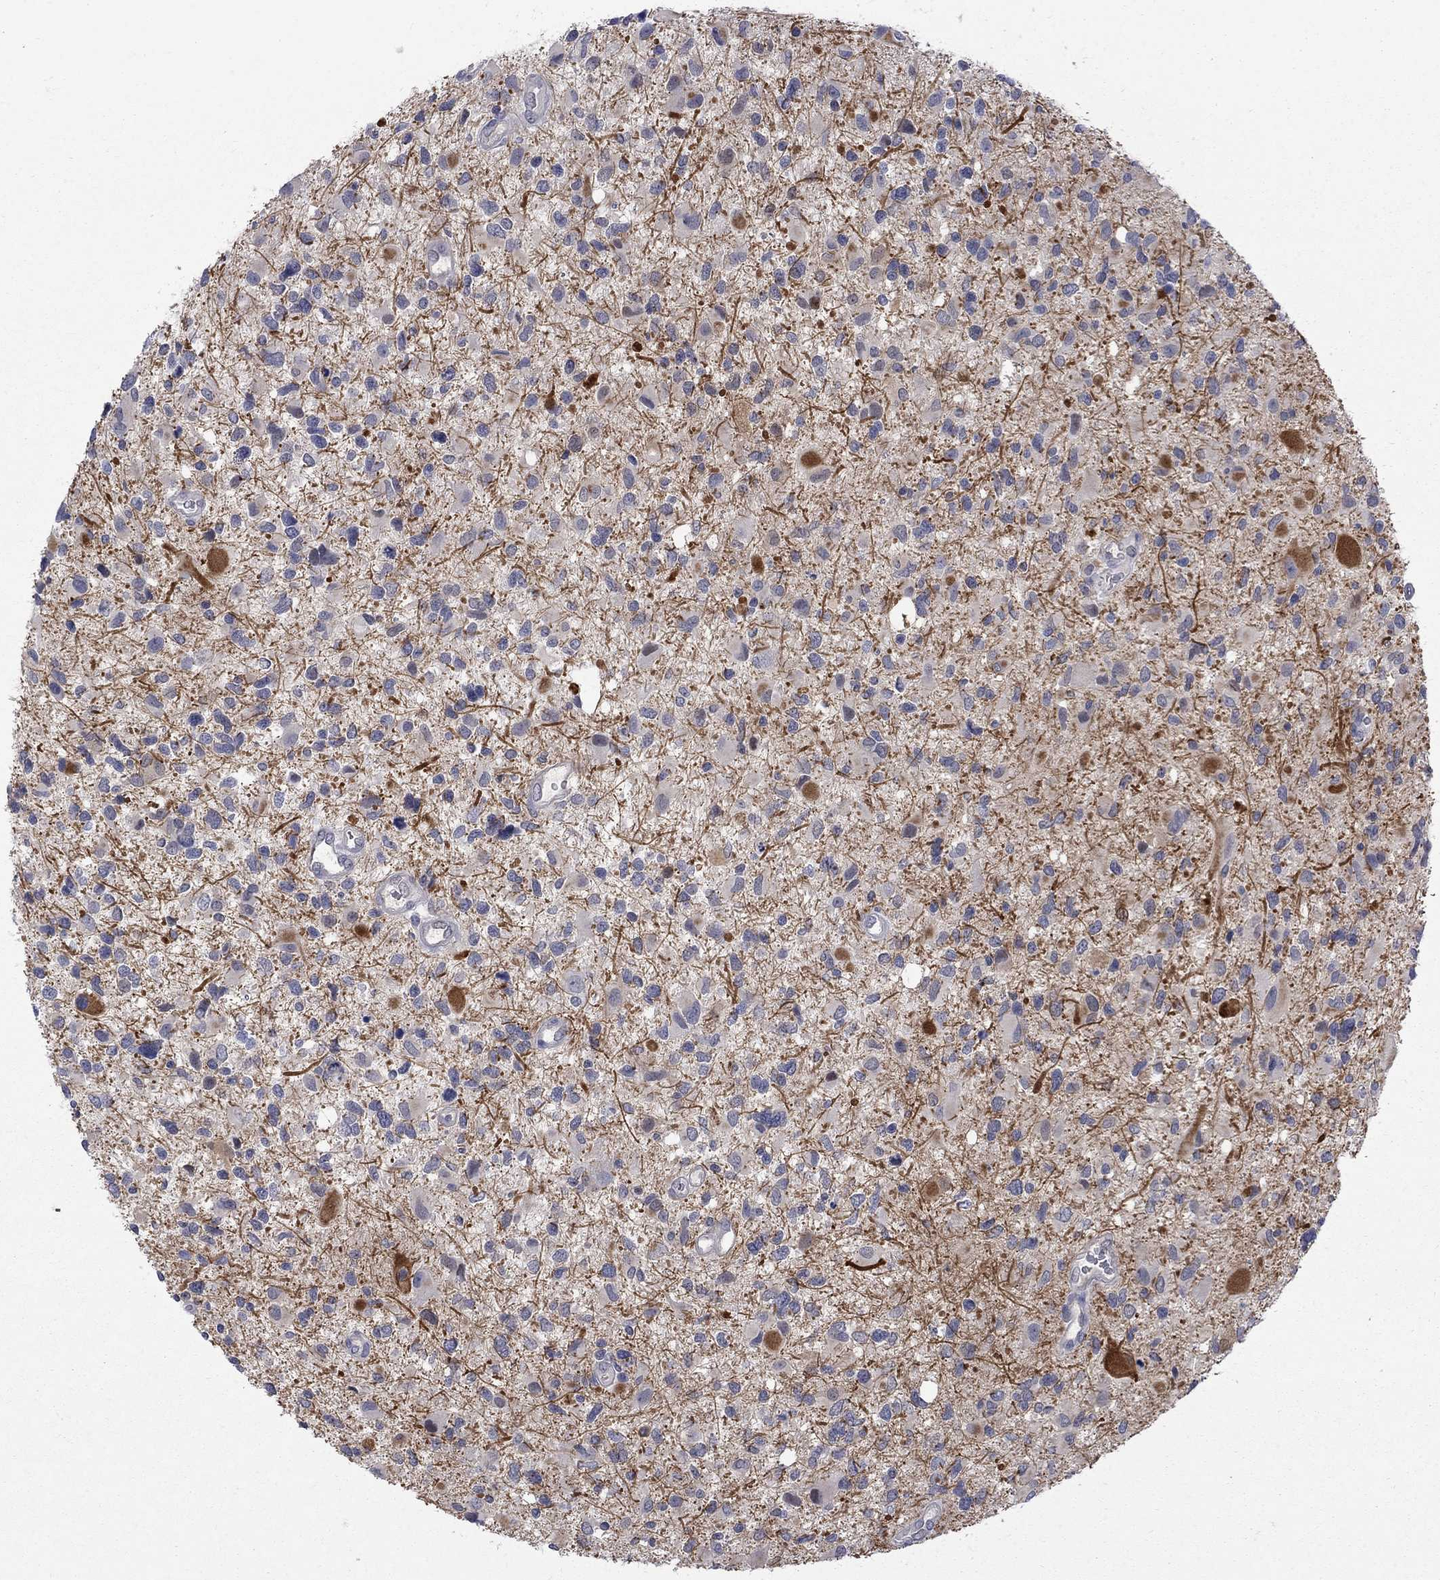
{"staining": {"intensity": "strong", "quantity": "25%-75%", "location": "cytoplasmic/membranous"}, "tissue": "glioma", "cell_type": "Tumor cells", "image_type": "cancer", "snomed": [{"axis": "morphology", "description": "Glioma, malignant, Low grade"}, {"axis": "topography", "description": "Brain"}], "caption": "An image of glioma stained for a protein displays strong cytoplasmic/membranous brown staining in tumor cells. (Stains: DAB (3,3'-diaminobenzidine) in brown, nuclei in blue, Microscopy: brightfield microscopy at high magnification).", "gene": "HKDC1", "patient": {"sex": "female", "age": 32}}